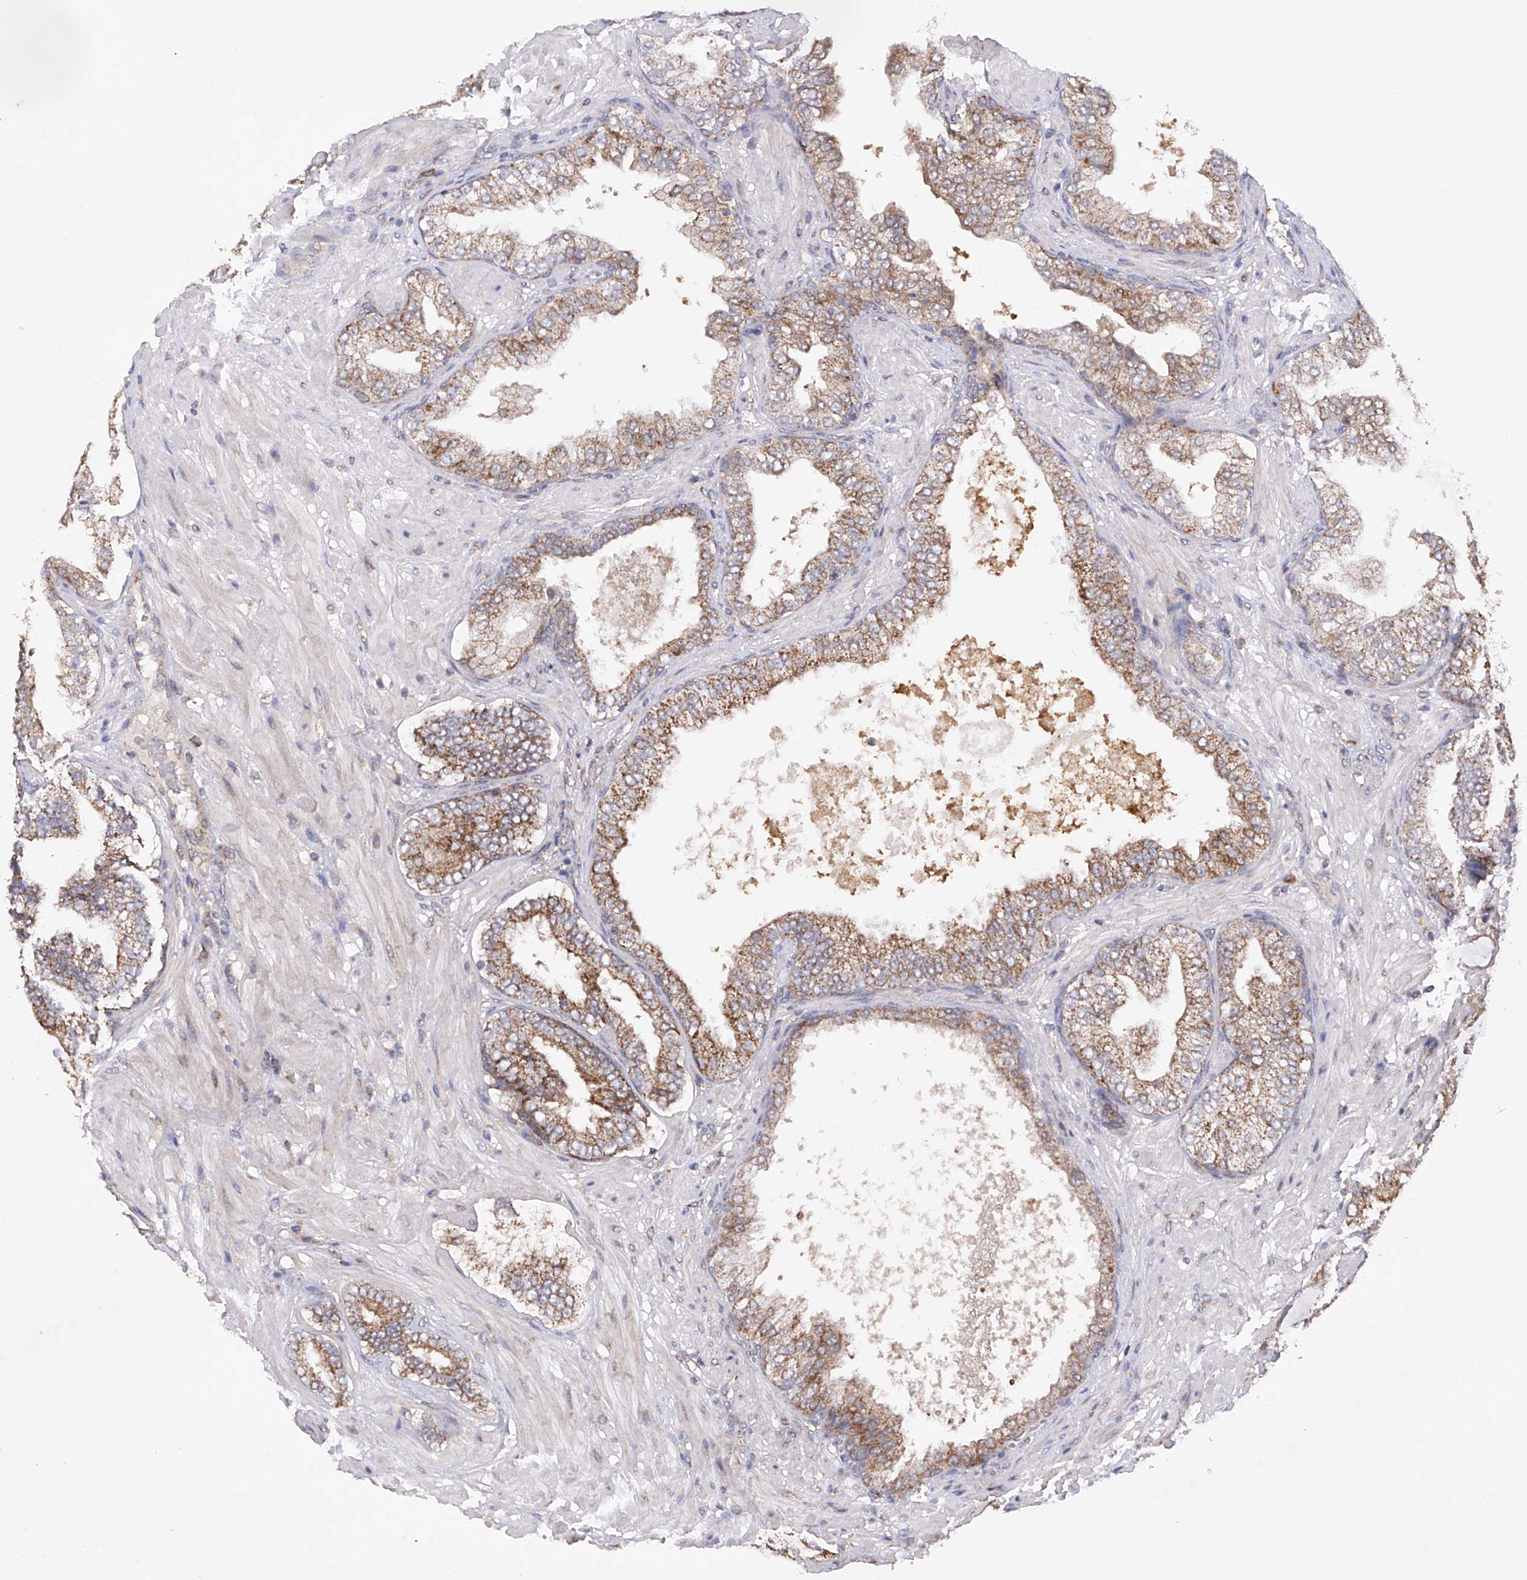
{"staining": {"intensity": "moderate", "quantity": ">75%", "location": "cytoplasmic/membranous"}, "tissue": "prostate cancer", "cell_type": "Tumor cells", "image_type": "cancer", "snomed": [{"axis": "morphology", "description": "Adenocarcinoma, High grade"}, {"axis": "topography", "description": "Prostate"}], "caption": "Immunohistochemistry image of neoplastic tissue: high-grade adenocarcinoma (prostate) stained using immunohistochemistry (IHC) demonstrates medium levels of moderate protein expression localized specifically in the cytoplasmic/membranous of tumor cells, appearing as a cytoplasmic/membranous brown color.", "gene": "SDHAF4", "patient": {"sex": "male", "age": 59}}